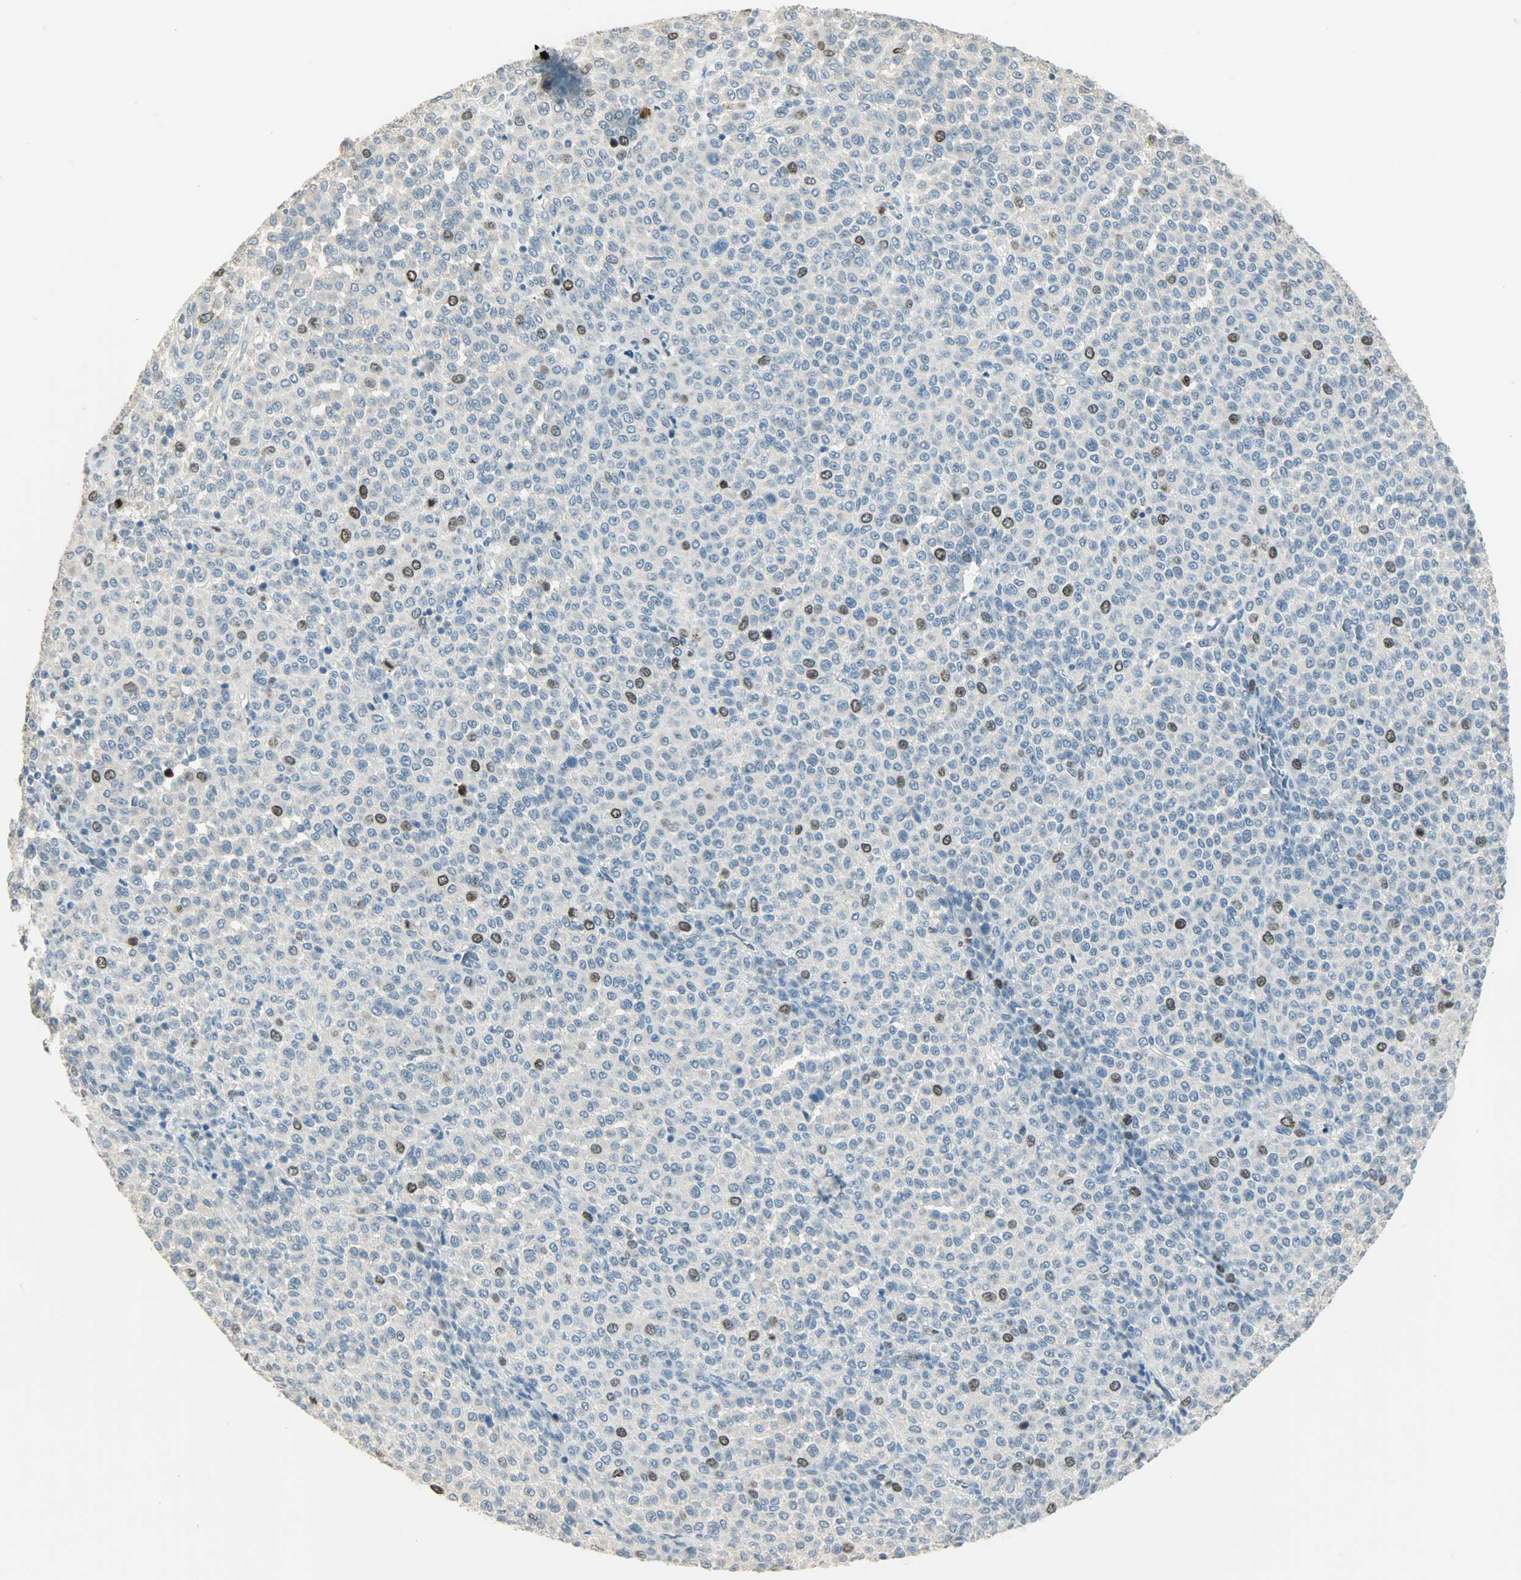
{"staining": {"intensity": "strong", "quantity": "<25%", "location": "nuclear"}, "tissue": "melanoma", "cell_type": "Tumor cells", "image_type": "cancer", "snomed": [{"axis": "morphology", "description": "Malignant melanoma, Metastatic site"}, {"axis": "topography", "description": "Pancreas"}], "caption": "The micrograph reveals immunohistochemical staining of malignant melanoma (metastatic site). There is strong nuclear expression is identified in about <25% of tumor cells. (IHC, brightfield microscopy, high magnification).", "gene": "TPX2", "patient": {"sex": "female", "age": 30}}